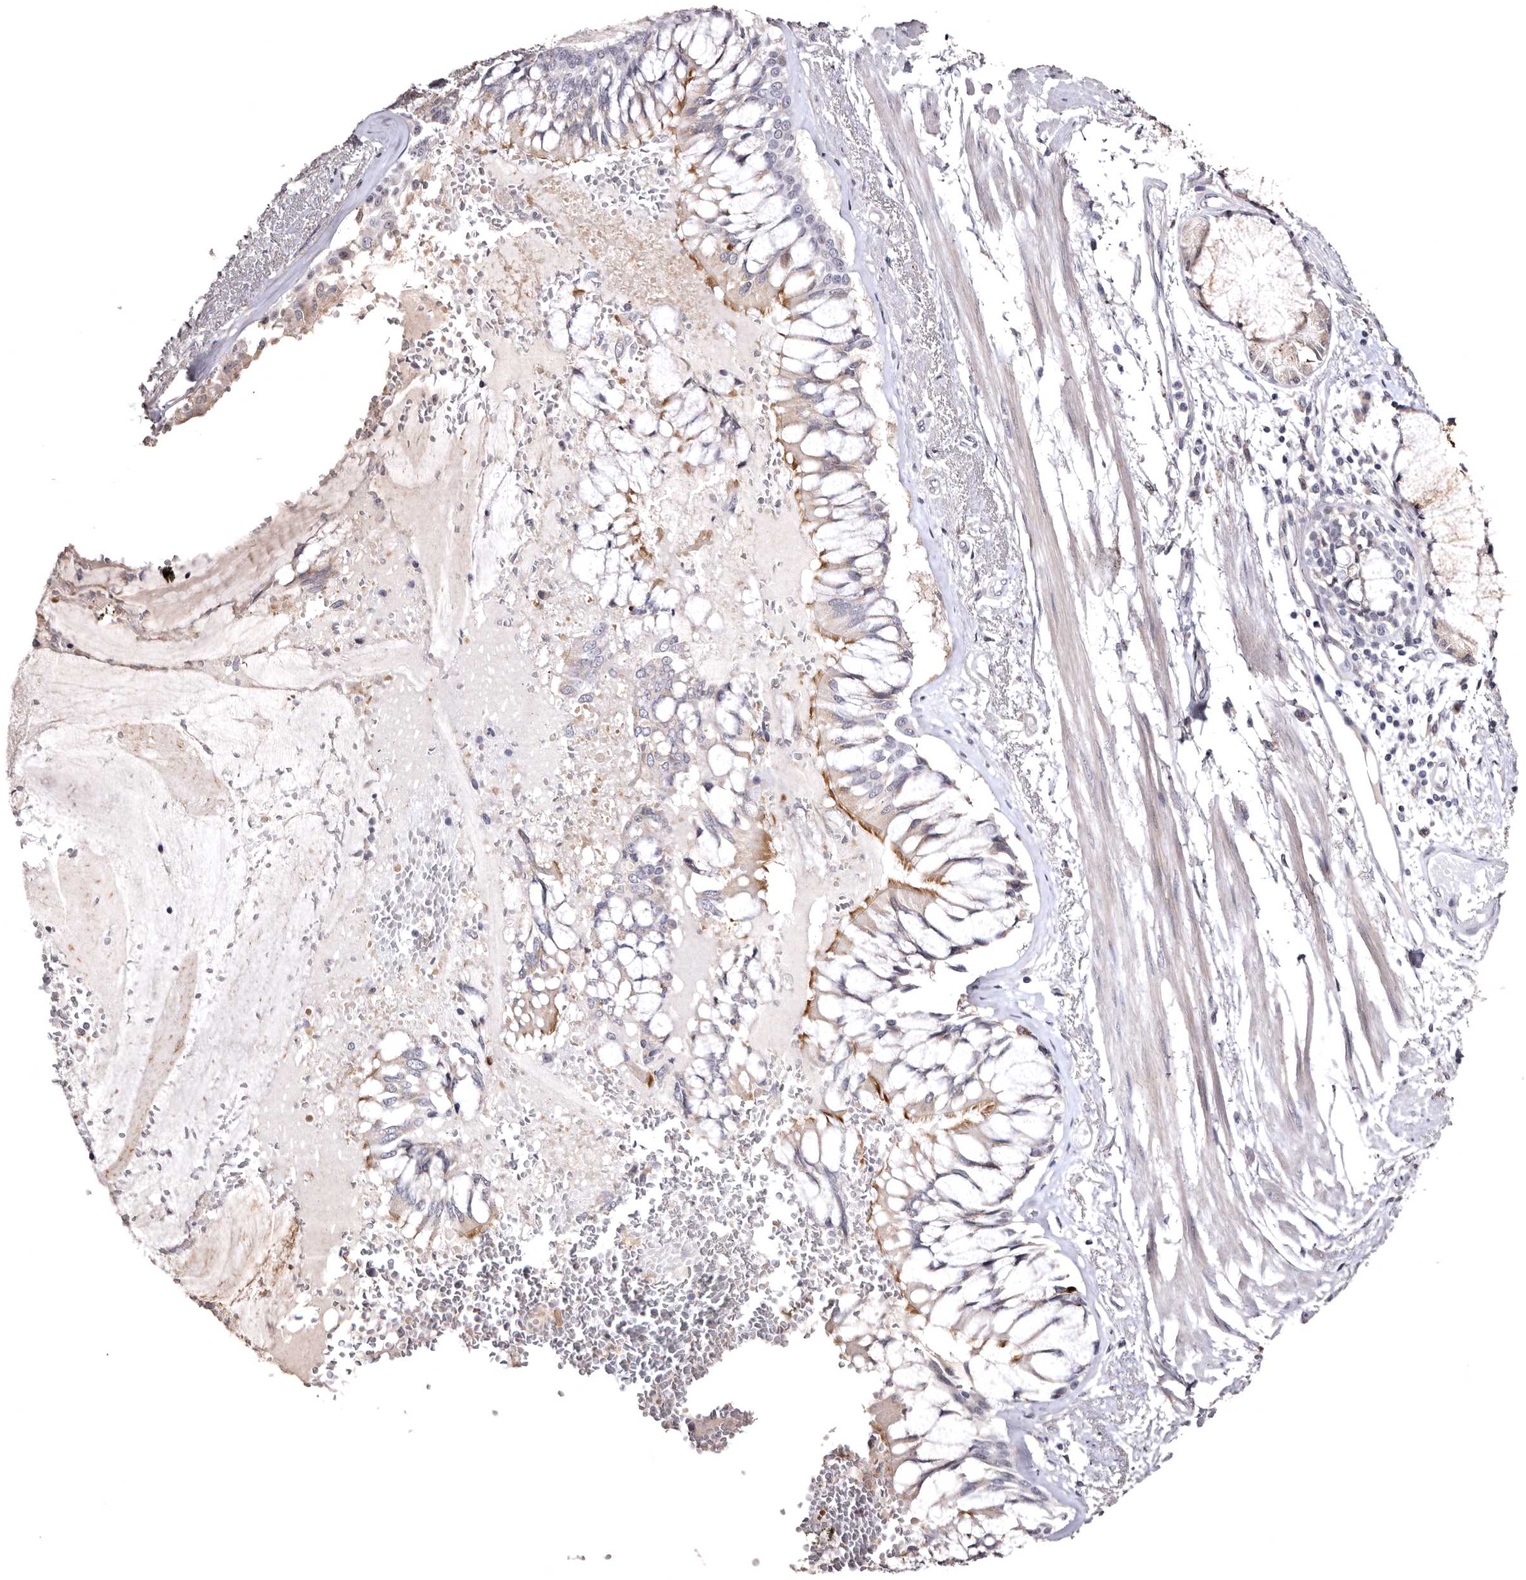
{"staining": {"intensity": "weak", "quantity": ">75%", "location": "cytoplasmic/membranous"}, "tissue": "adipose tissue", "cell_type": "Adipocytes", "image_type": "normal", "snomed": [{"axis": "morphology", "description": "Normal tissue, NOS"}, {"axis": "topography", "description": "Bronchus"}], "caption": "A low amount of weak cytoplasmic/membranous expression is present in approximately >75% of adipocytes in unremarkable adipose tissue.", "gene": "FAM91A1", "patient": {"sex": "male", "age": 66}}